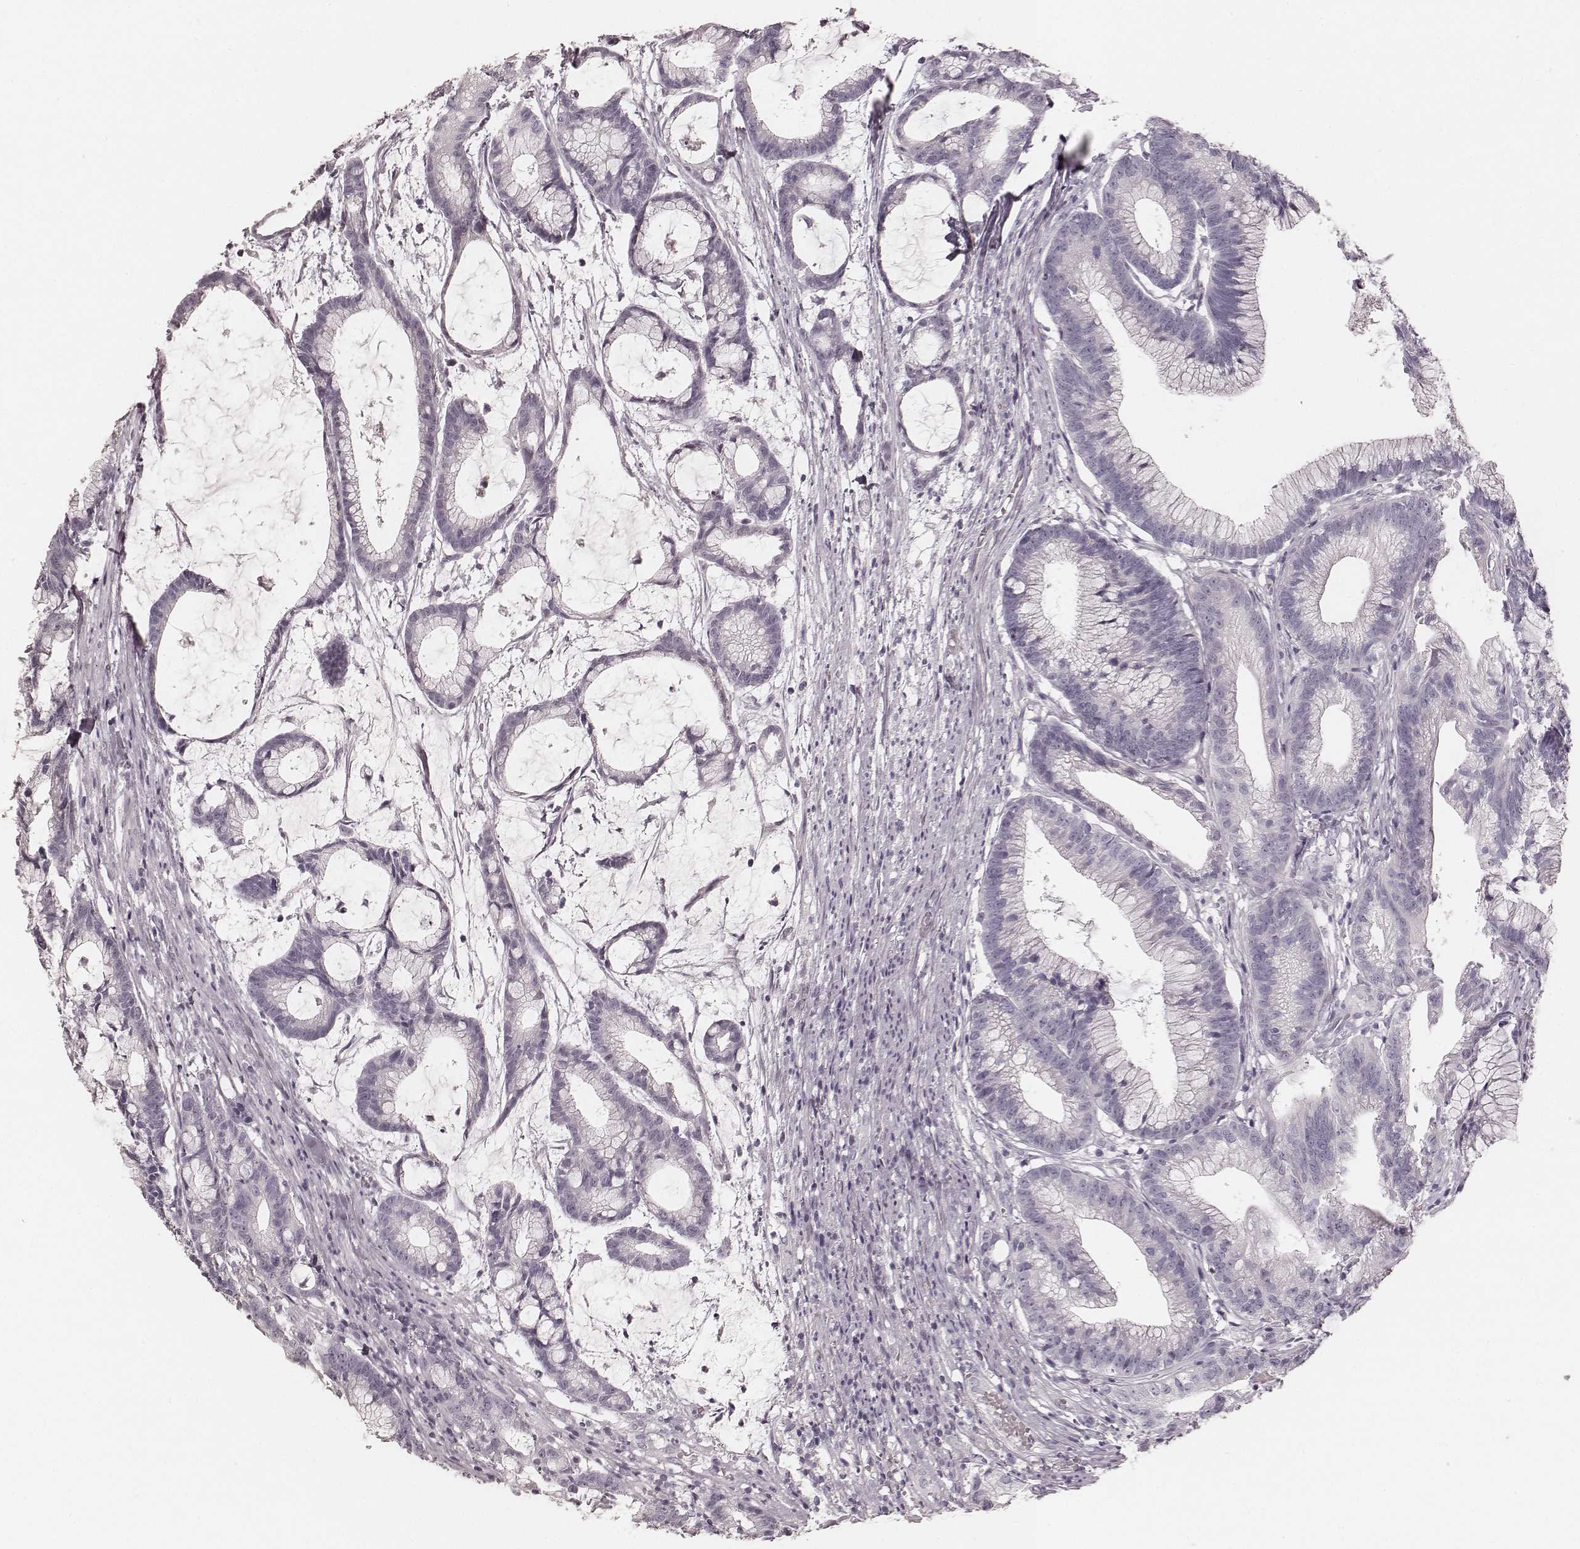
{"staining": {"intensity": "negative", "quantity": "none", "location": "none"}, "tissue": "colorectal cancer", "cell_type": "Tumor cells", "image_type": "cancer", "snomed": [{"axis": "morphology", "description": "Adenocarcinoma, NOS"}, {"axis": "topography", "description": "Colon"}], "caption": "The micrograph exhibits no staining of tumor cells in adenocarcinoma (colorectal). The staining was performed using DAB (3,3'-diaminobenzidine) to visualize the protein expression in brown, while the nuclei were stained in blue with hematoxylin (Magnification: 20x).", "gene": "KRT26", "patient": {"sex": "female", "age": 78}}